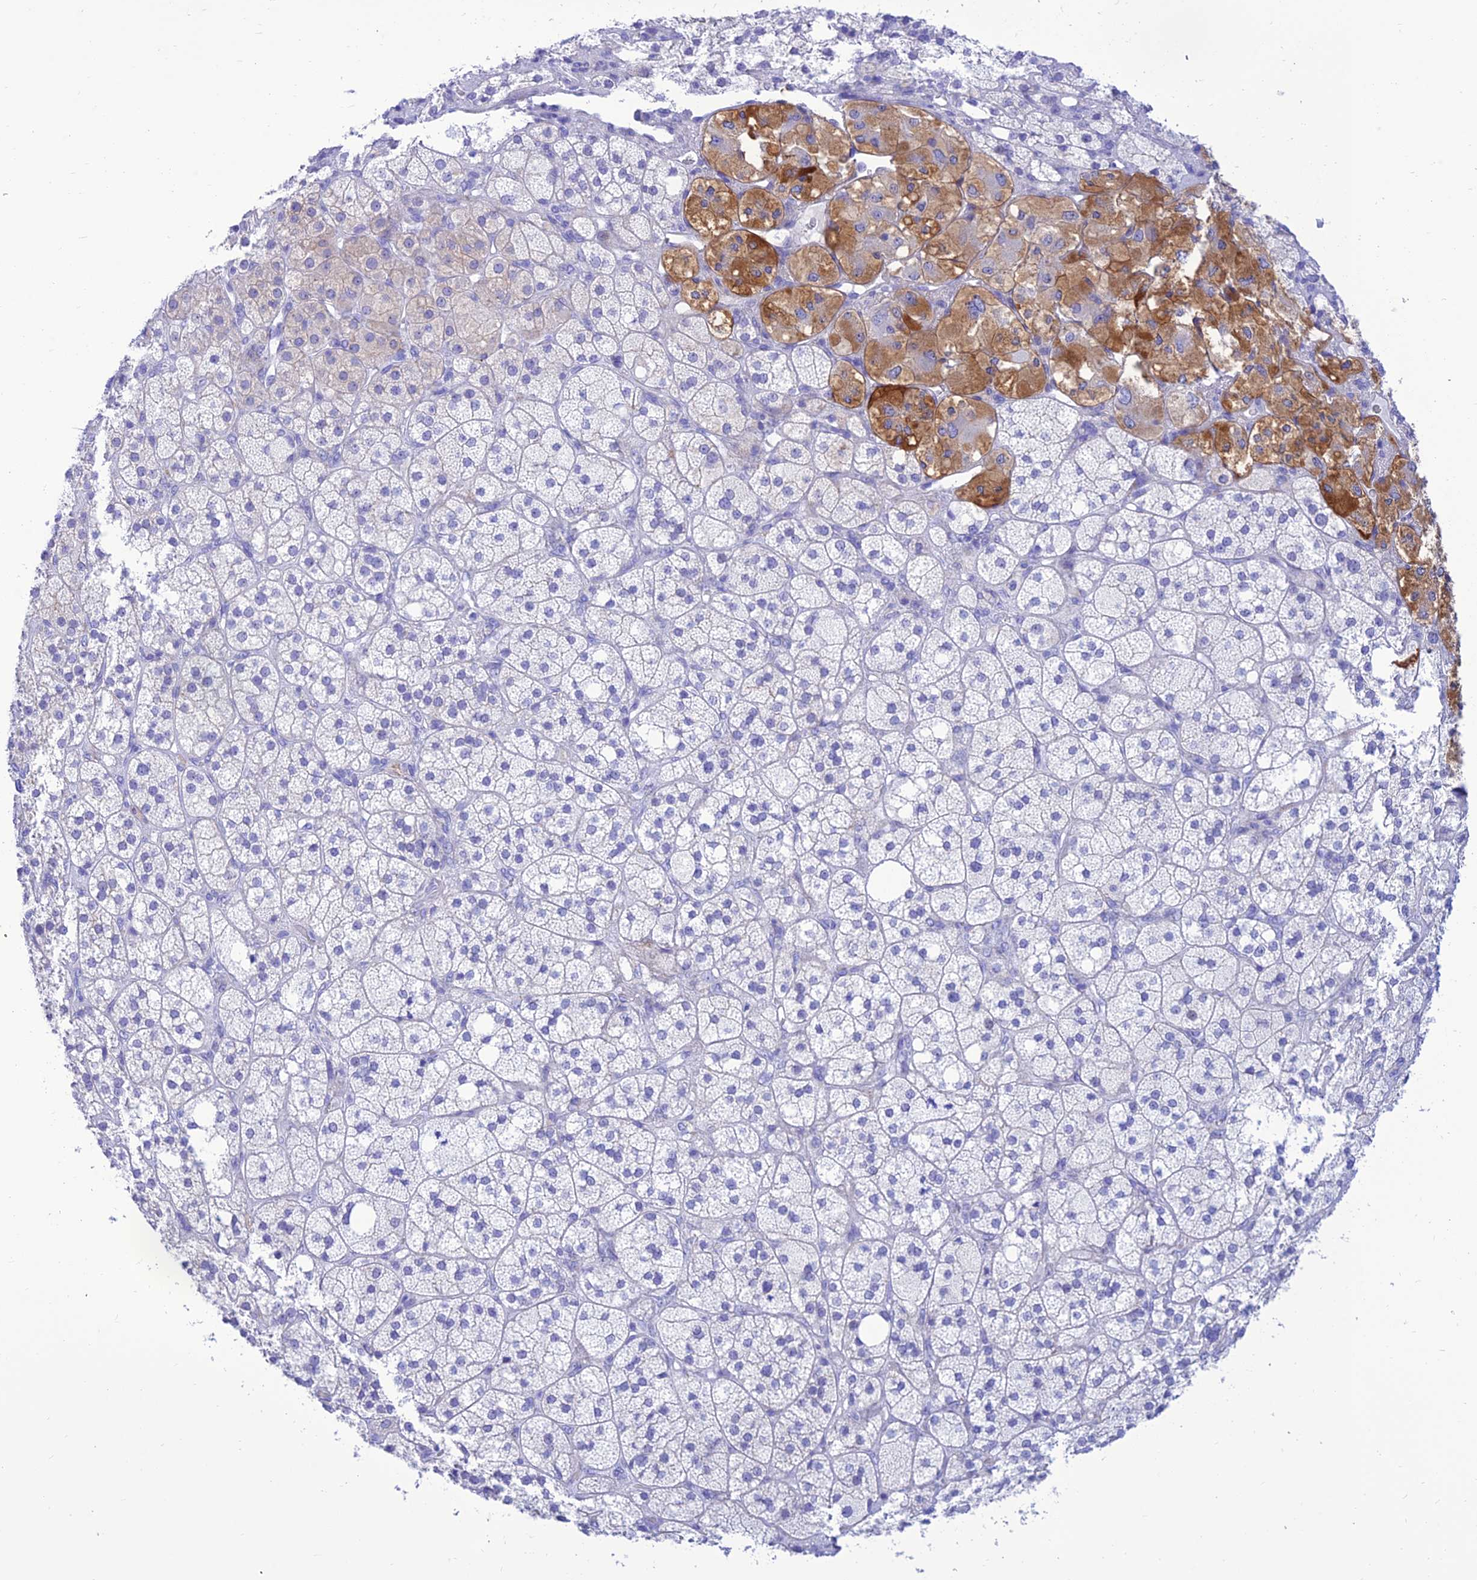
{"staining": {"intensity": "moderate", "quantity": "<25%", "location": "cytoplasmic/membranous"}, "tissue": "adrenal gland", "cell_type": "Glandular cells", "image_type": "normal", "snomed": [{"axis": "morphology", "description": "Normal tissue, NOS"}, {"axis": "topography", "description": "Adrenal gland"}], "caption": "Immunohistochemistry (IHC) of unremarkable human adrenal gland exhibits low levels of moderate cytoplasmic/membranous positivity in about <25% of glandular cells. The staining was performed using DAB (3,3'-diaminobenzidine), with brown indicating positive protein expression. Nuclei are stained blue with hematoxylin.", "gene": "PRNP", "patient": {"sex": "male", "age": 61}}